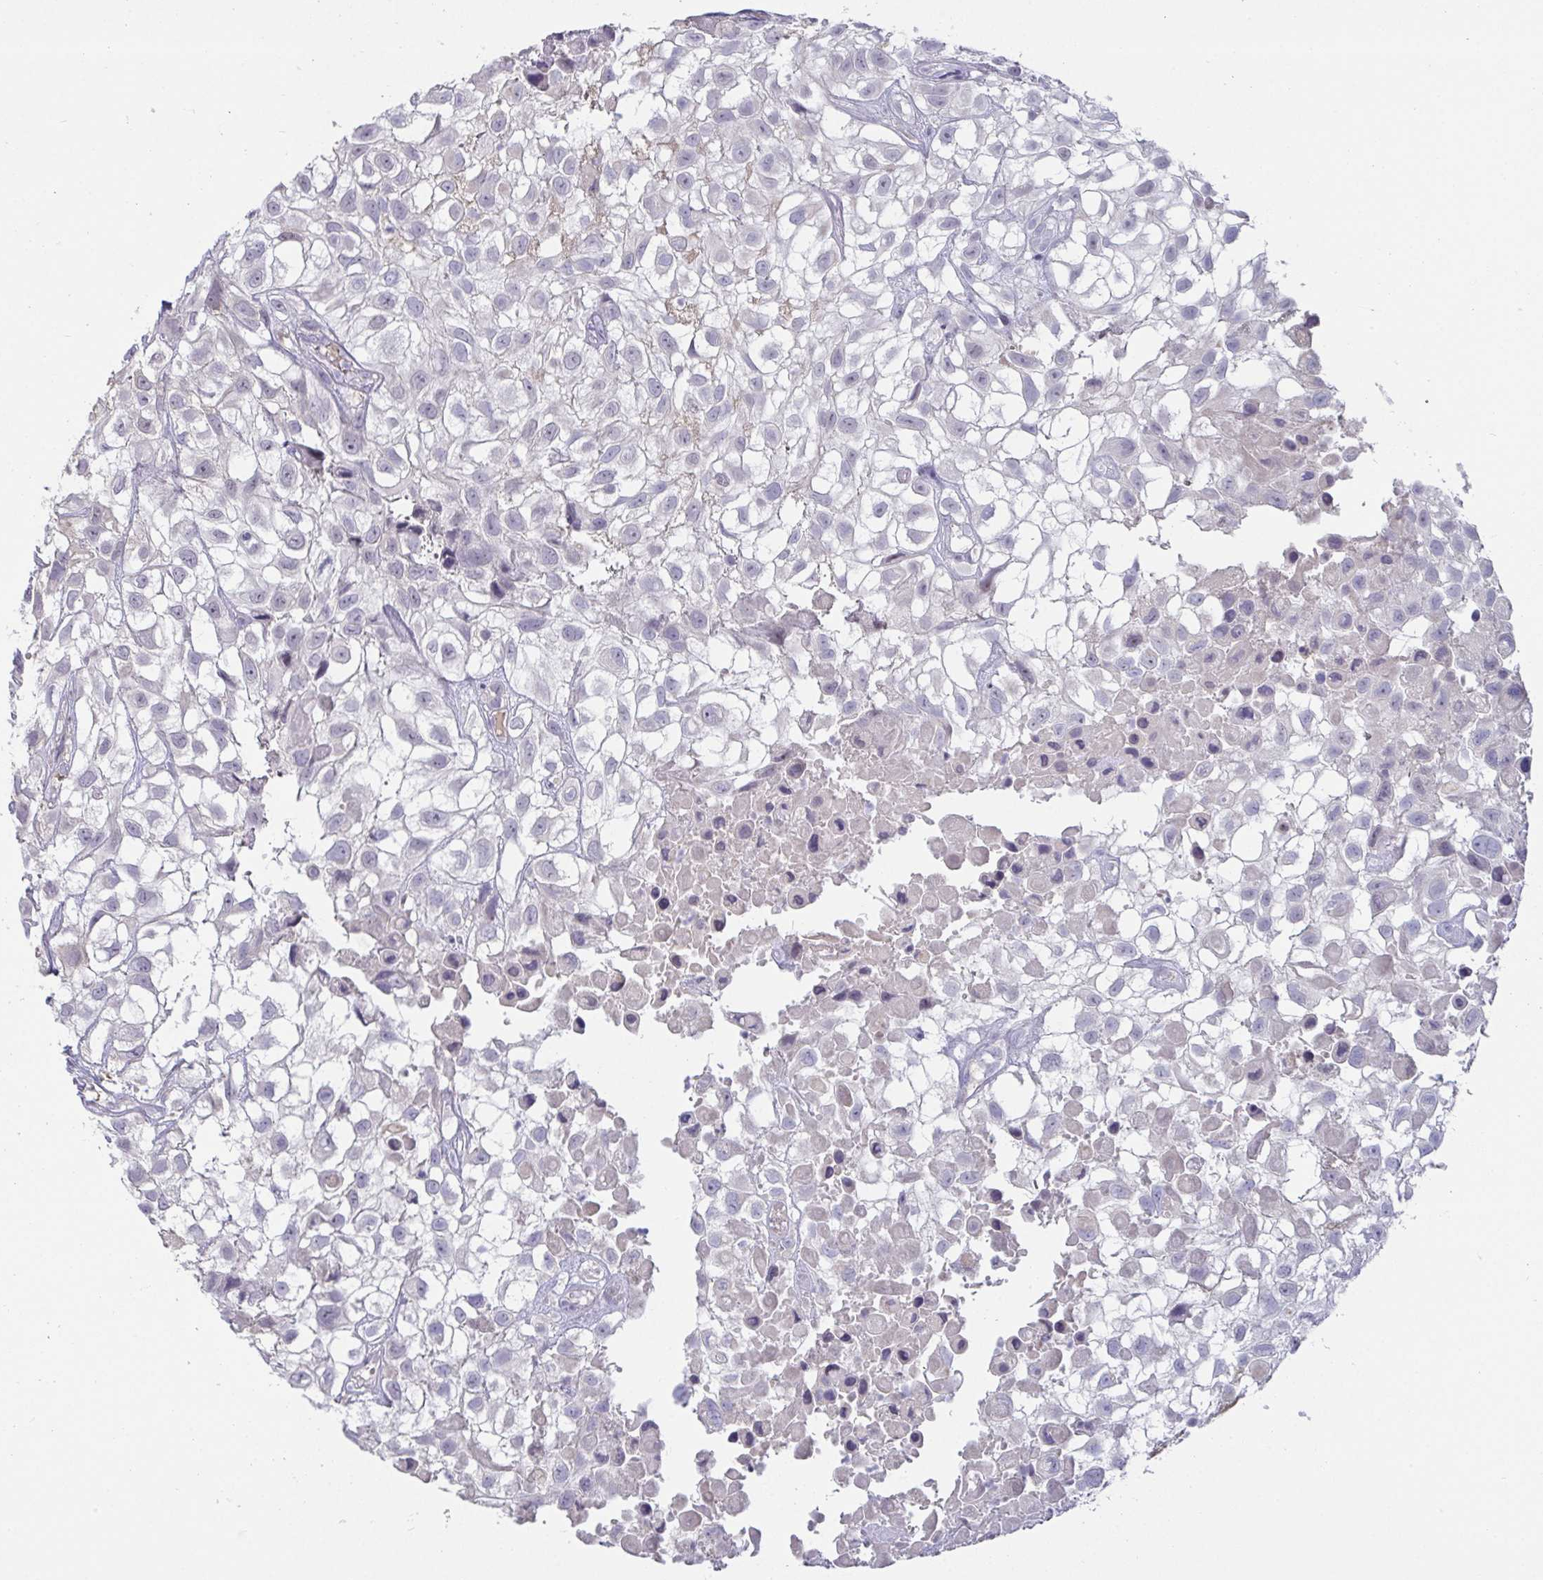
{"staining": {"intensity": "negative", "quantity": "none", "location": "none"}, "tissue": "urothelial cancer", "cell_type": "Tumor cells", "image_type": "cancer", "snomed": [{"axis": "morphology", "description": "Urothelial carcinoma, High grade"}, {"axis": "topography", "description": "Urinary bladder"}], "caption": "Histopathology image shows no significant protein positivity in tumor cells of urothelial carcinoma (high-grade). (Brightfield microscopy of DAB immunohistochemistry (IHC) at high magnification).", "gene": "MYC", "patient": {"sex": "male", "age": 56}}